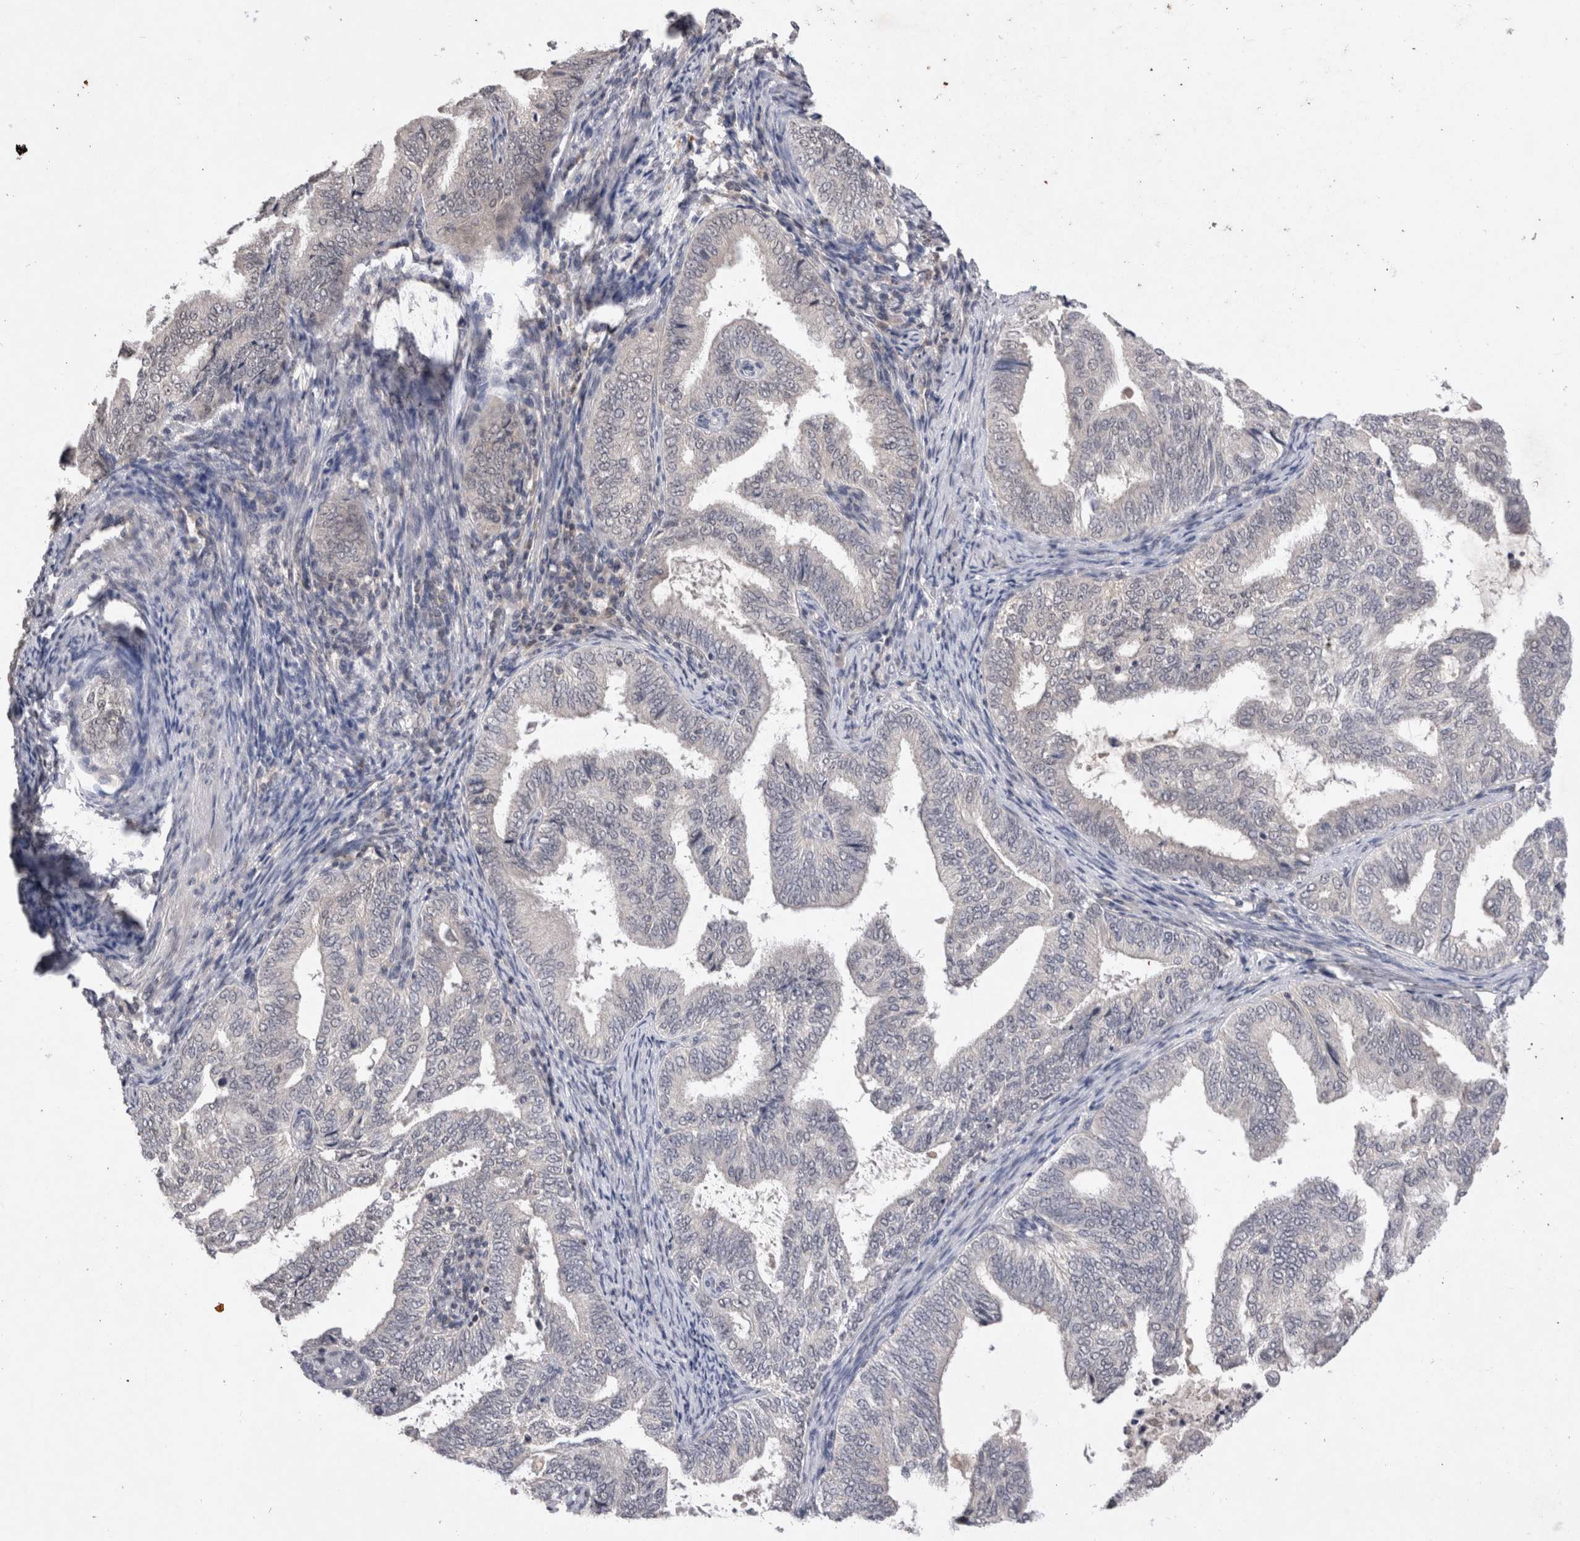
{"staining": {"intensity": "negative", "quantity": "none", "location": "none"}, "tissue": "endometrial cancer", "cell_type": "Tumor cells", "image_type": "cancer", "snomed": [{"axis": "morphology", "description": "Adenocarcinoma, NOS"}, {"axis": "topography", "description": "Endometrium"}], "caption": "Tumor cells show no significant positivity in endometrial cancer (adenocarcinoma).", "gene": "RASSF3", "patient": {"sex": "female", "age": 58}}